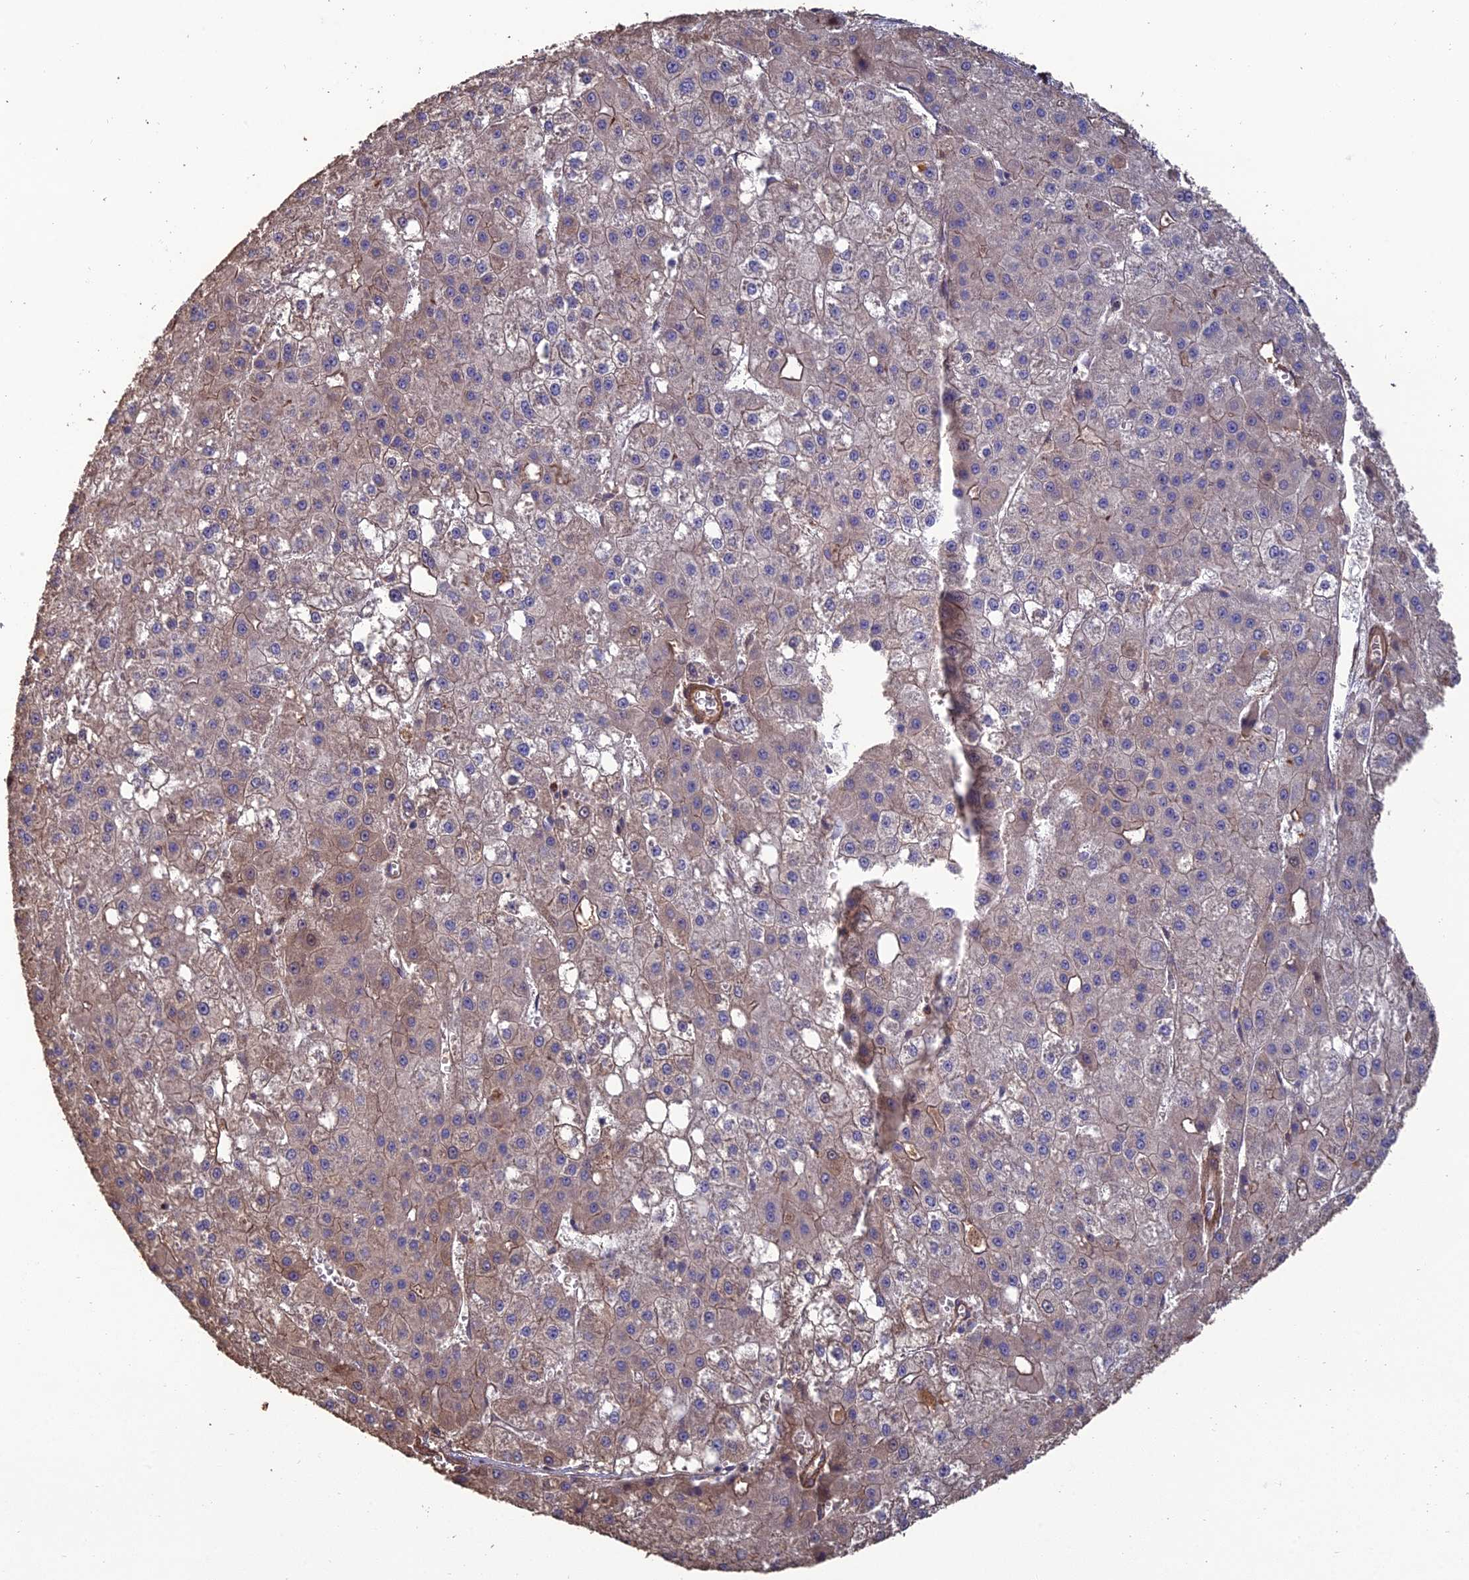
{"staining": {"intensity": "moderate", "quantity": "<25%", "location": "cytoplasmic/membranous"}, "tissue": "liver cancer", "cell_type": "Tumor cells", "image_type": "cancer", "snomed": [{"axis": "morphology", "description": "Carcinoma, Hepatocellular, NOS"}, {"axis": "topography", "description": "Liver"}], "caption": "A brown stain shows moderate cytoplasmic/membranous expression of a protein in human liver cancer tumor cells. The protein is stained brown, and the nuclei are stained in blue (DAB IHC with brightfield microscopy, high magnification).", "gene": "ATP6V0A2", "patient": {"sex": "male", "age": 47}}